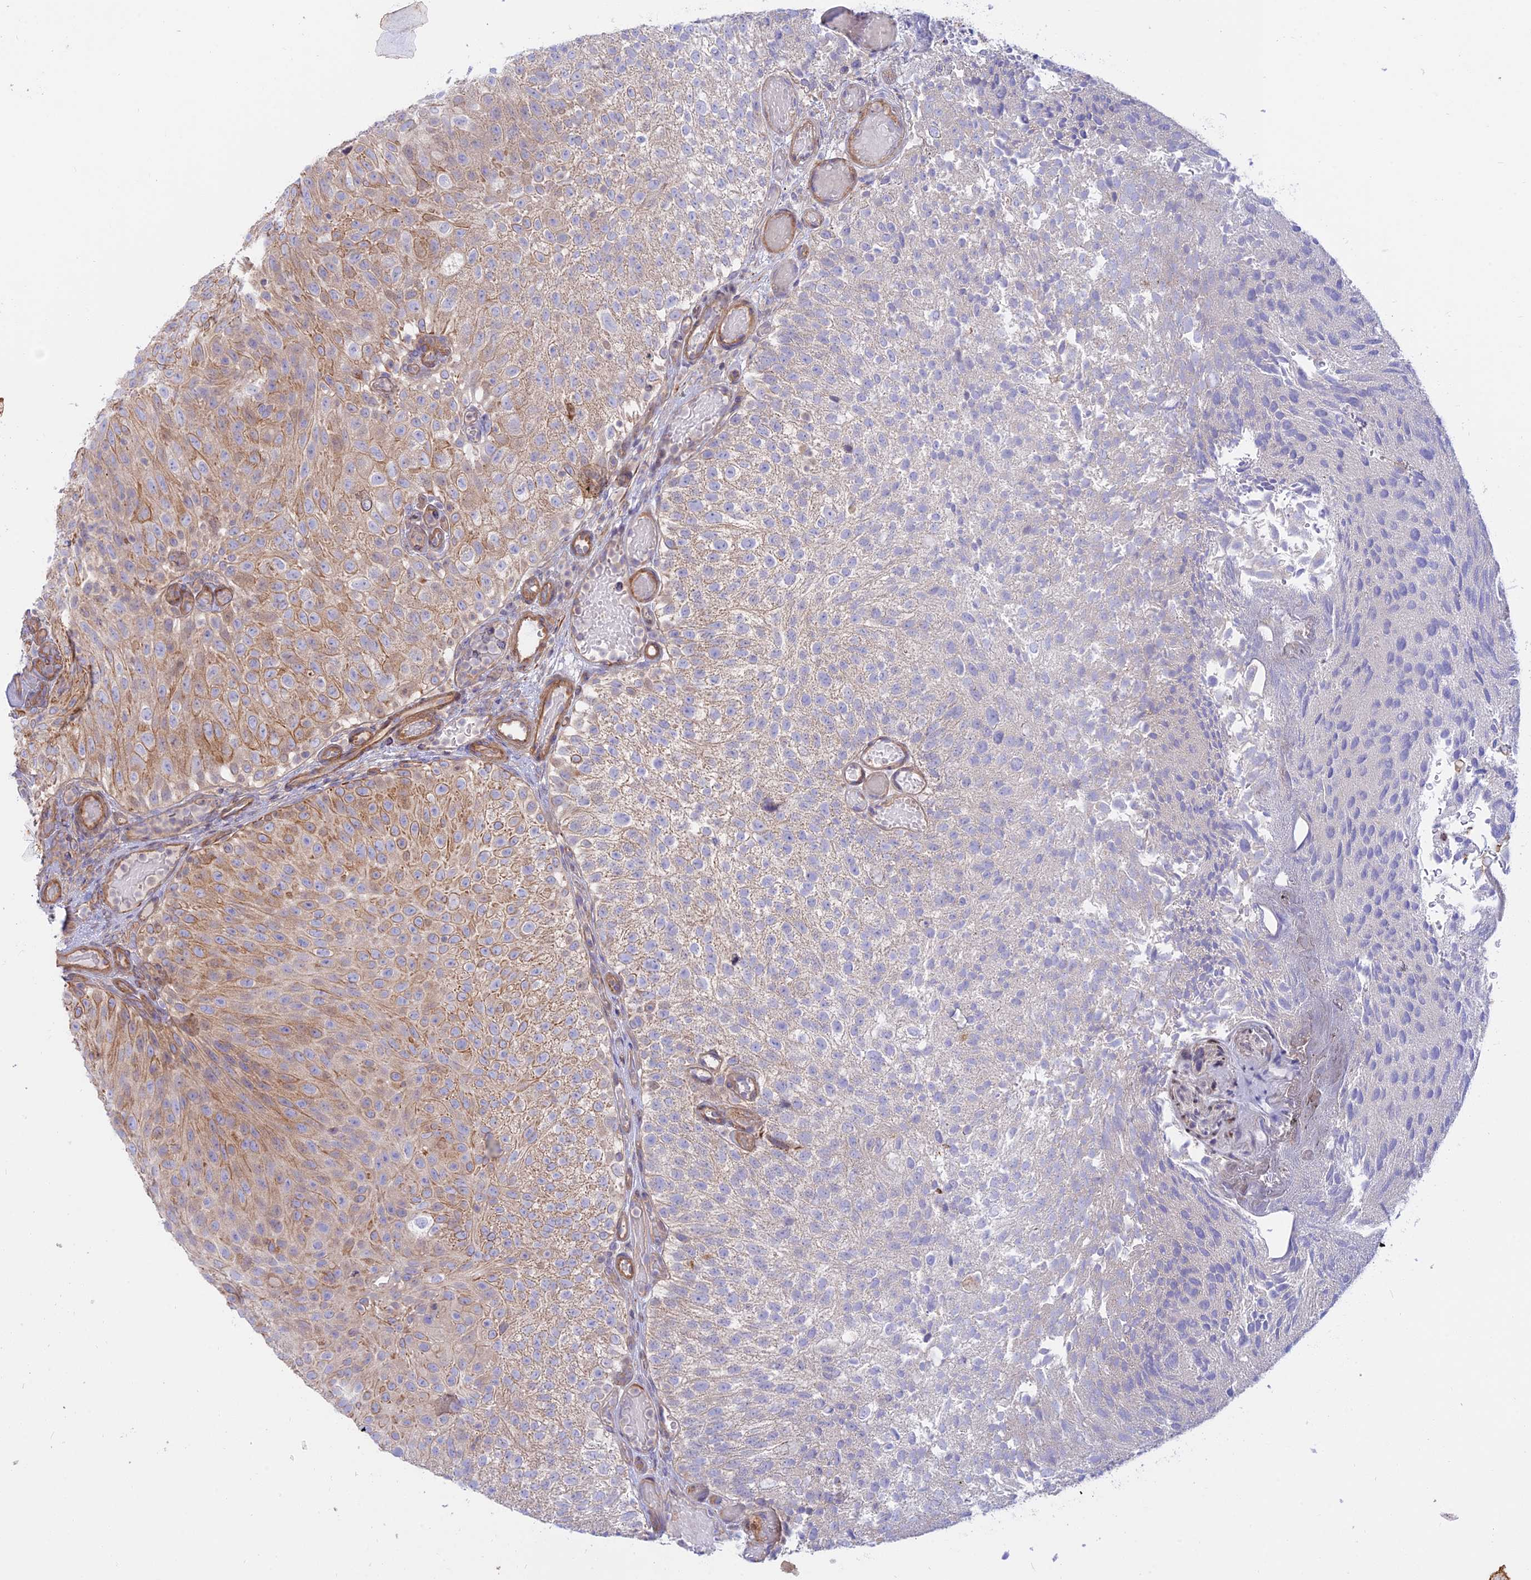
{"staining": {"intensity": "moderate", "quantity": "25%-75%", "location": "cytoplasmic/membranous"}, "tissue": "urothelial cancer", "cell_type": "Tumor cells", "image_type": "cancer", "snomed": [{"axis": "morphology", "description": "Urothelial carcinoma, Low grade"}, {"axis": "topography", "description": "Urinary bladder"}], "caption": "Protein analysis of urothelial cancer tissue demonstrates moderate cytoplasmic/membranous positivity in approximately 25%-75% of tumor cells. The staining is performed using DAB brown chromogen to label protein expression. The nuclei are counter-stained blue using hematoxylin.", "gene": "KCNAB1", "patient": {"sex": "male", "age": 78}}